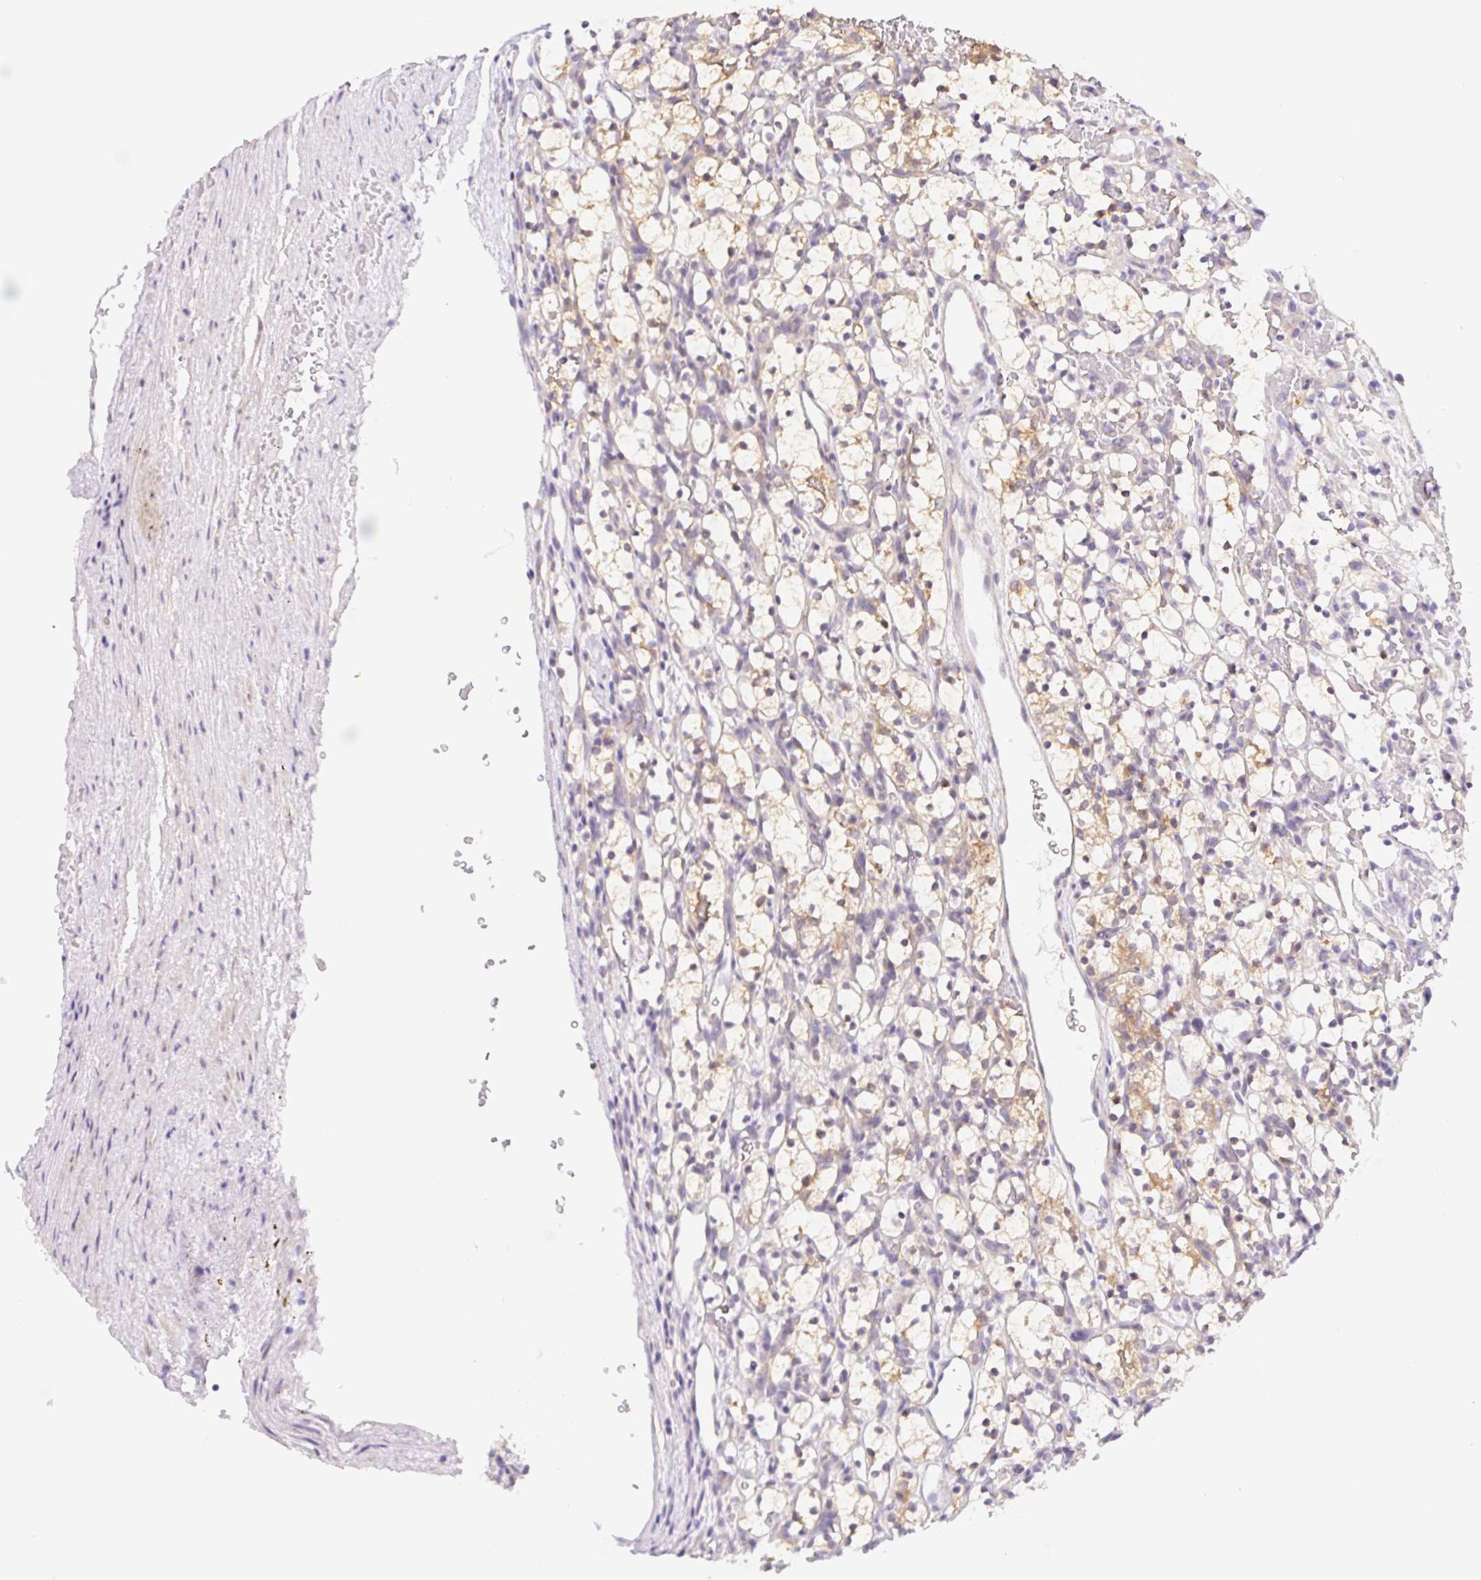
{"staining": {"intensity": "moderate", "quantity": "<25%", "location": "cytoplasmic/membranous"}, "tissue": "renal cancer", "cell_type": "Tumor cells", "image_type": "cancer", "snomed": [{"axis": "morphology", "description": "Adenocarcinoma, NOS"}, {"axis": "topography", "description": "Kidney"}], "caption": "DAB (3,3'-diaminobenzidine) immunohistochemical staining of renal adenocarcinoma displays moderate cytoplasmic/membranous protein expression in about <25% of tumor cells.", "gene": "DYNC2LI1", "patient": {"sex": "female", "age": 69}}